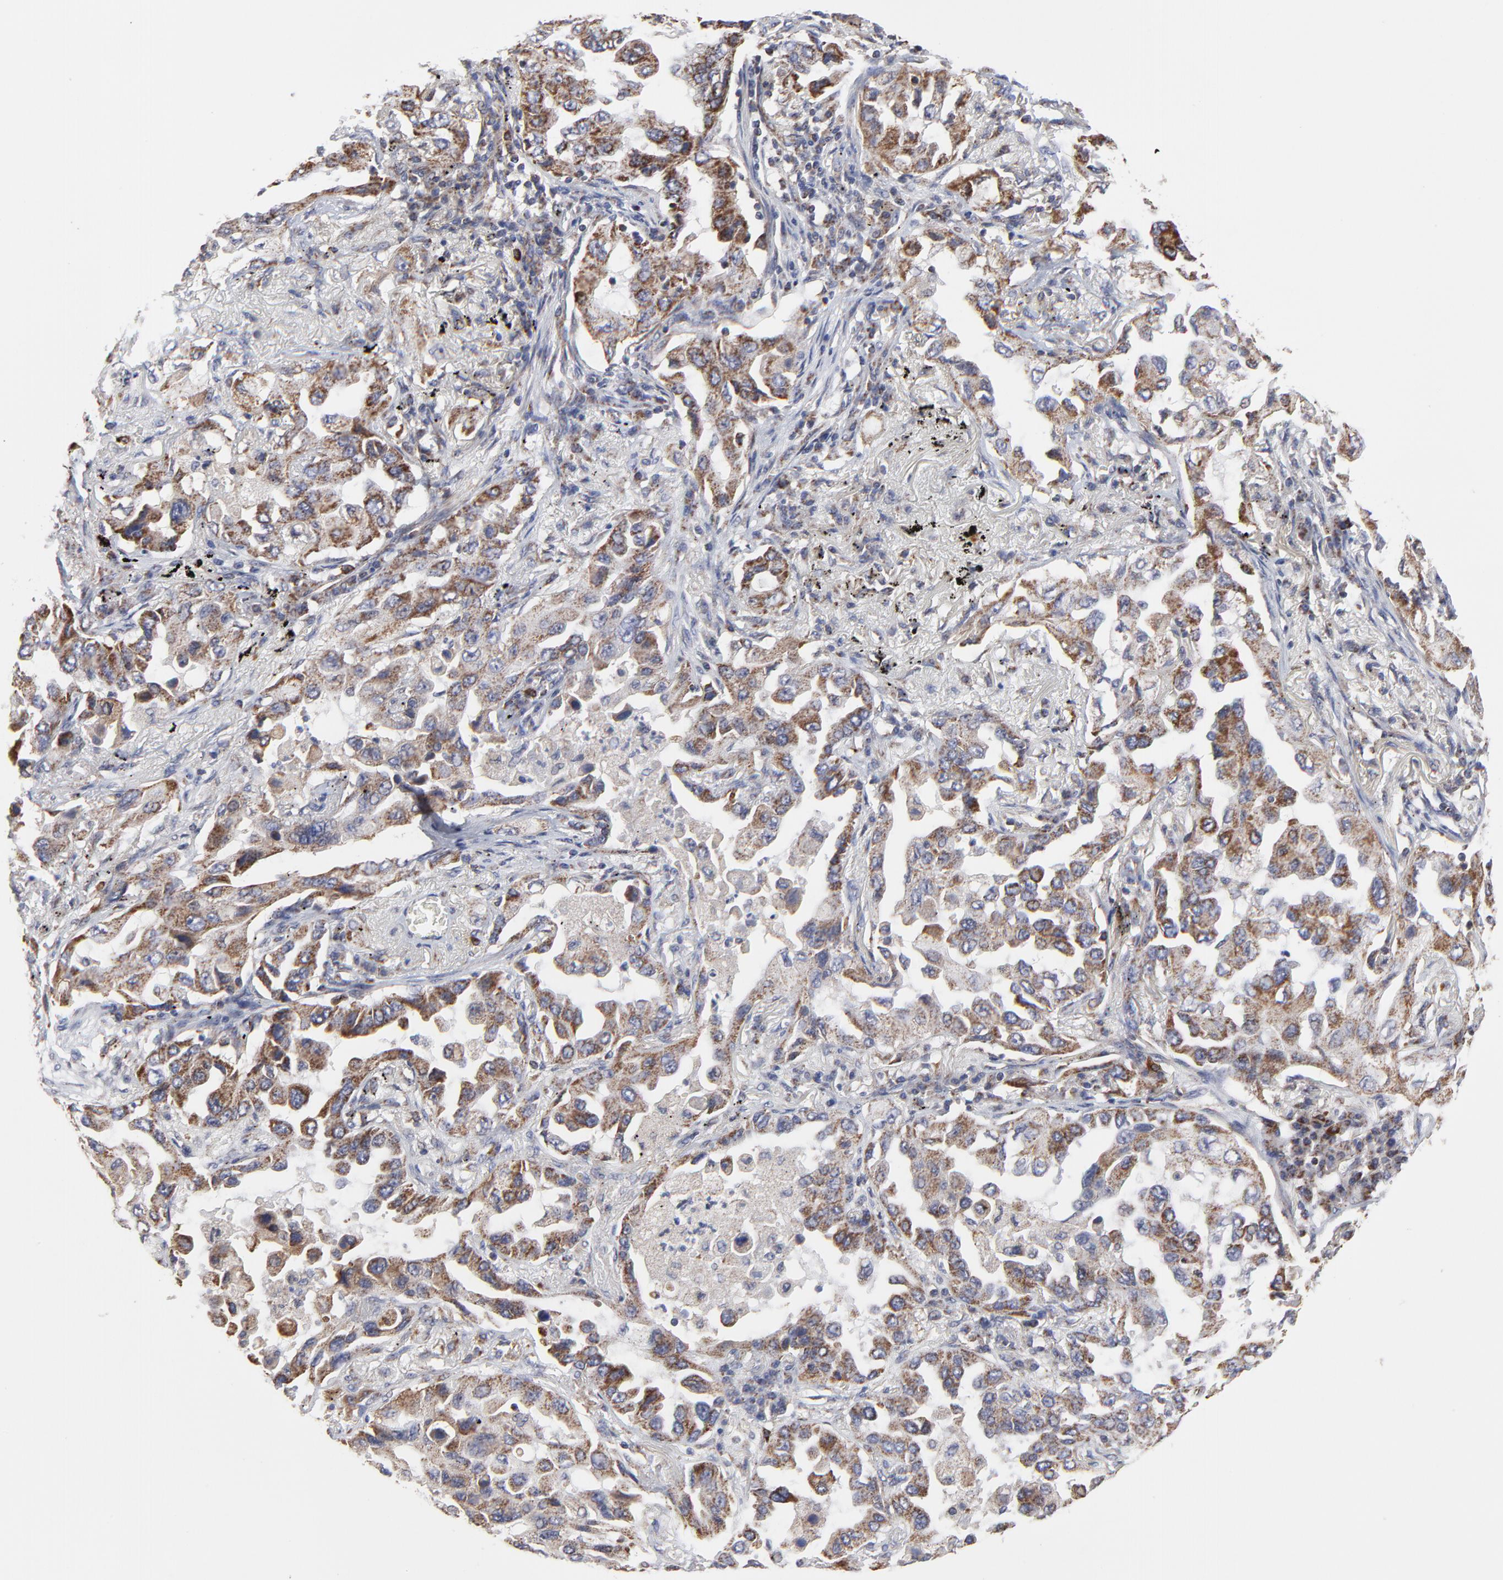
{"staining": {"intensity": "weak", "quantity": ">75%", "location": "cytoplasmic/membranous"}, "tissue": "lung cancer", "cell_type": "Tumor cells", "image_type": "cancer", "snomed": [{"axis": "morphology", "description": "Adenocarcinoma, NOS"}, {"axis": "topography", "description": "Lung"}], "caption": "Immunohistochemistry (DAB (3,3'-diaminobenzidine)) staining of human lung adenocarcinoma reveals weak cytoplasmic/membranous protein positivity in approximately >75% of tumor cells.", "gene": "ZNF550", "patient": {"sex": "female", "age": 65}}